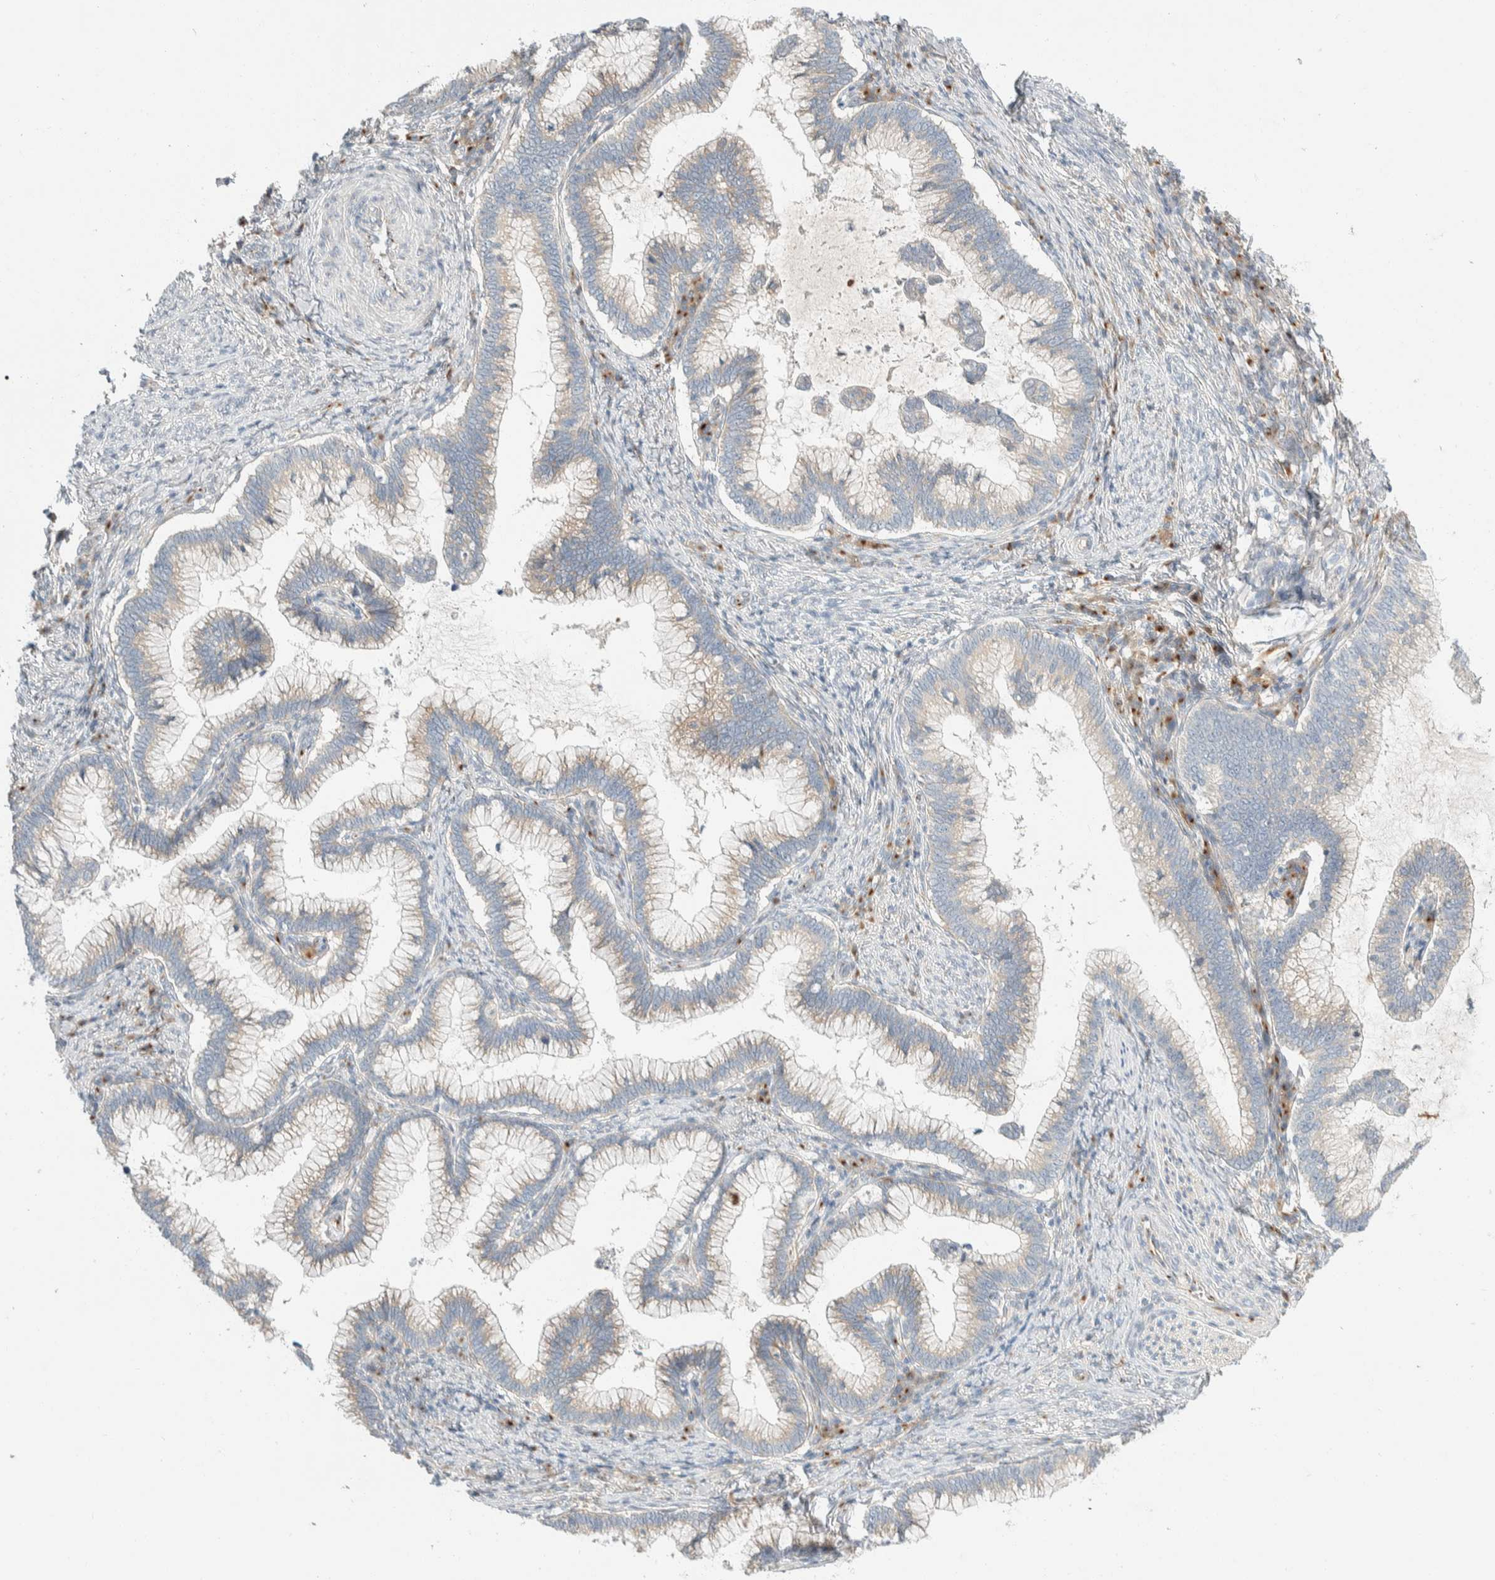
{"staining": {"intensity": "weak", "quantity": "25%-75%", "location": "cytoplasmic/membranous"}, "tissue": "cervical cancer", "cell_type": "Tumor cells", "image_type": "cancer", "snomed": [{"axis": "morphology", "description": "Adenocarcinoma, NOS"}, {"axis": "topography", "description": "Cervix"}], "caption": "Protein staining of cervical cancer tissue reveals weak cytoplasmic/membranous staining in about 25%-75% of tumor cells. Using DAB (brown) and hematoxylin (blue) stains, captured at high magnification using brightfield microscopy.", "gene": "TMEM184B", "patient": {"sex": "female", "age": 36}}